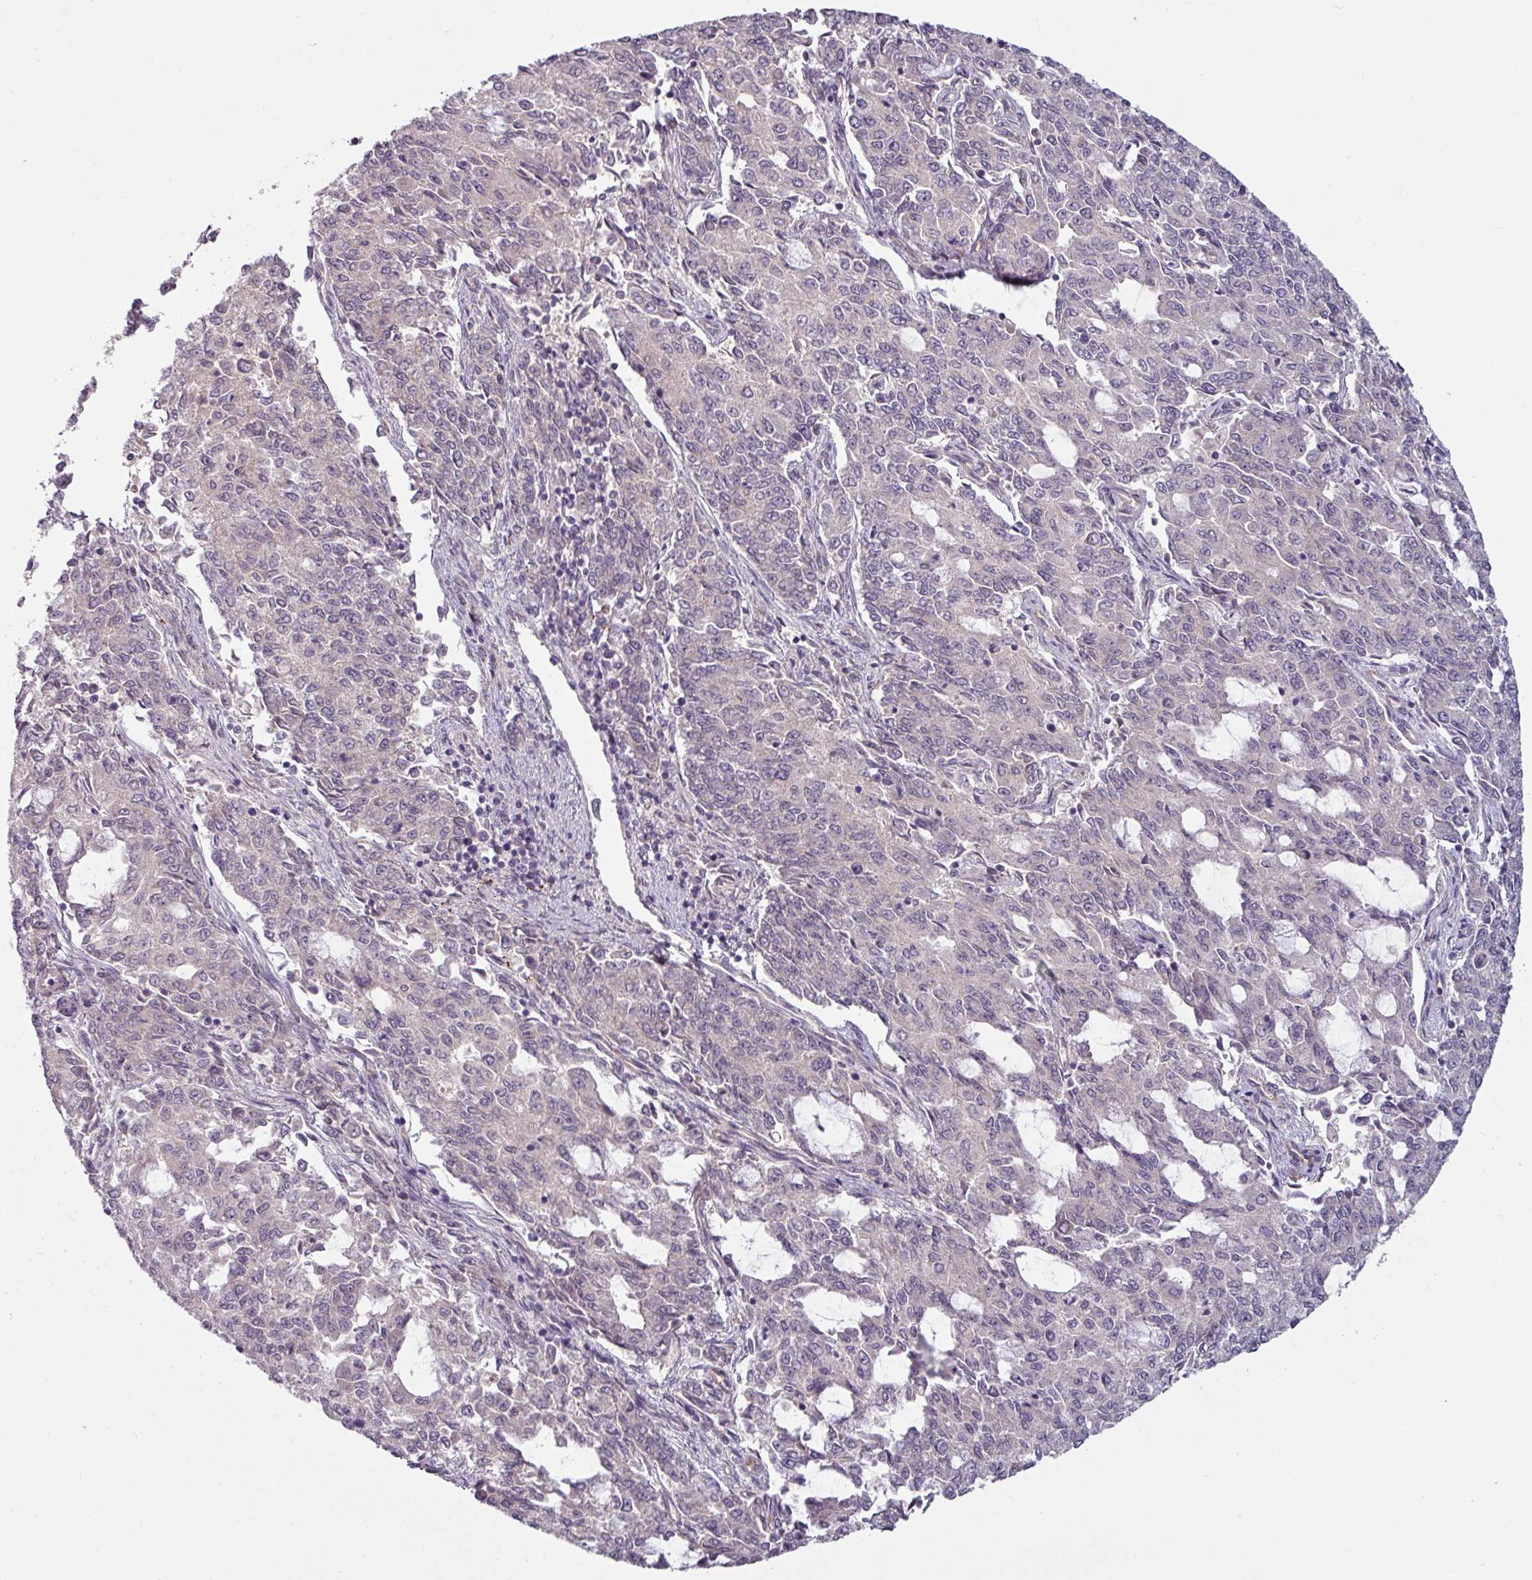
{"staining": {"intensity": "negative", "quantity": "none", "location": "none"}, "tissue": "endometrial cancer", "cell_type": "Tumor cells", "image_type": "cancer", "snomed": [{"axis": "morphology", "description": "Adenocarcinoma, NOS"}, {"axis": "topography", "description": "Endometrium"}], "caption": "Tumor cells are negative for brown protein staining in adenocarcinoma (endometrial).", "gene": "MTMR14", "patient": {"sex": "female", "age": 50}}